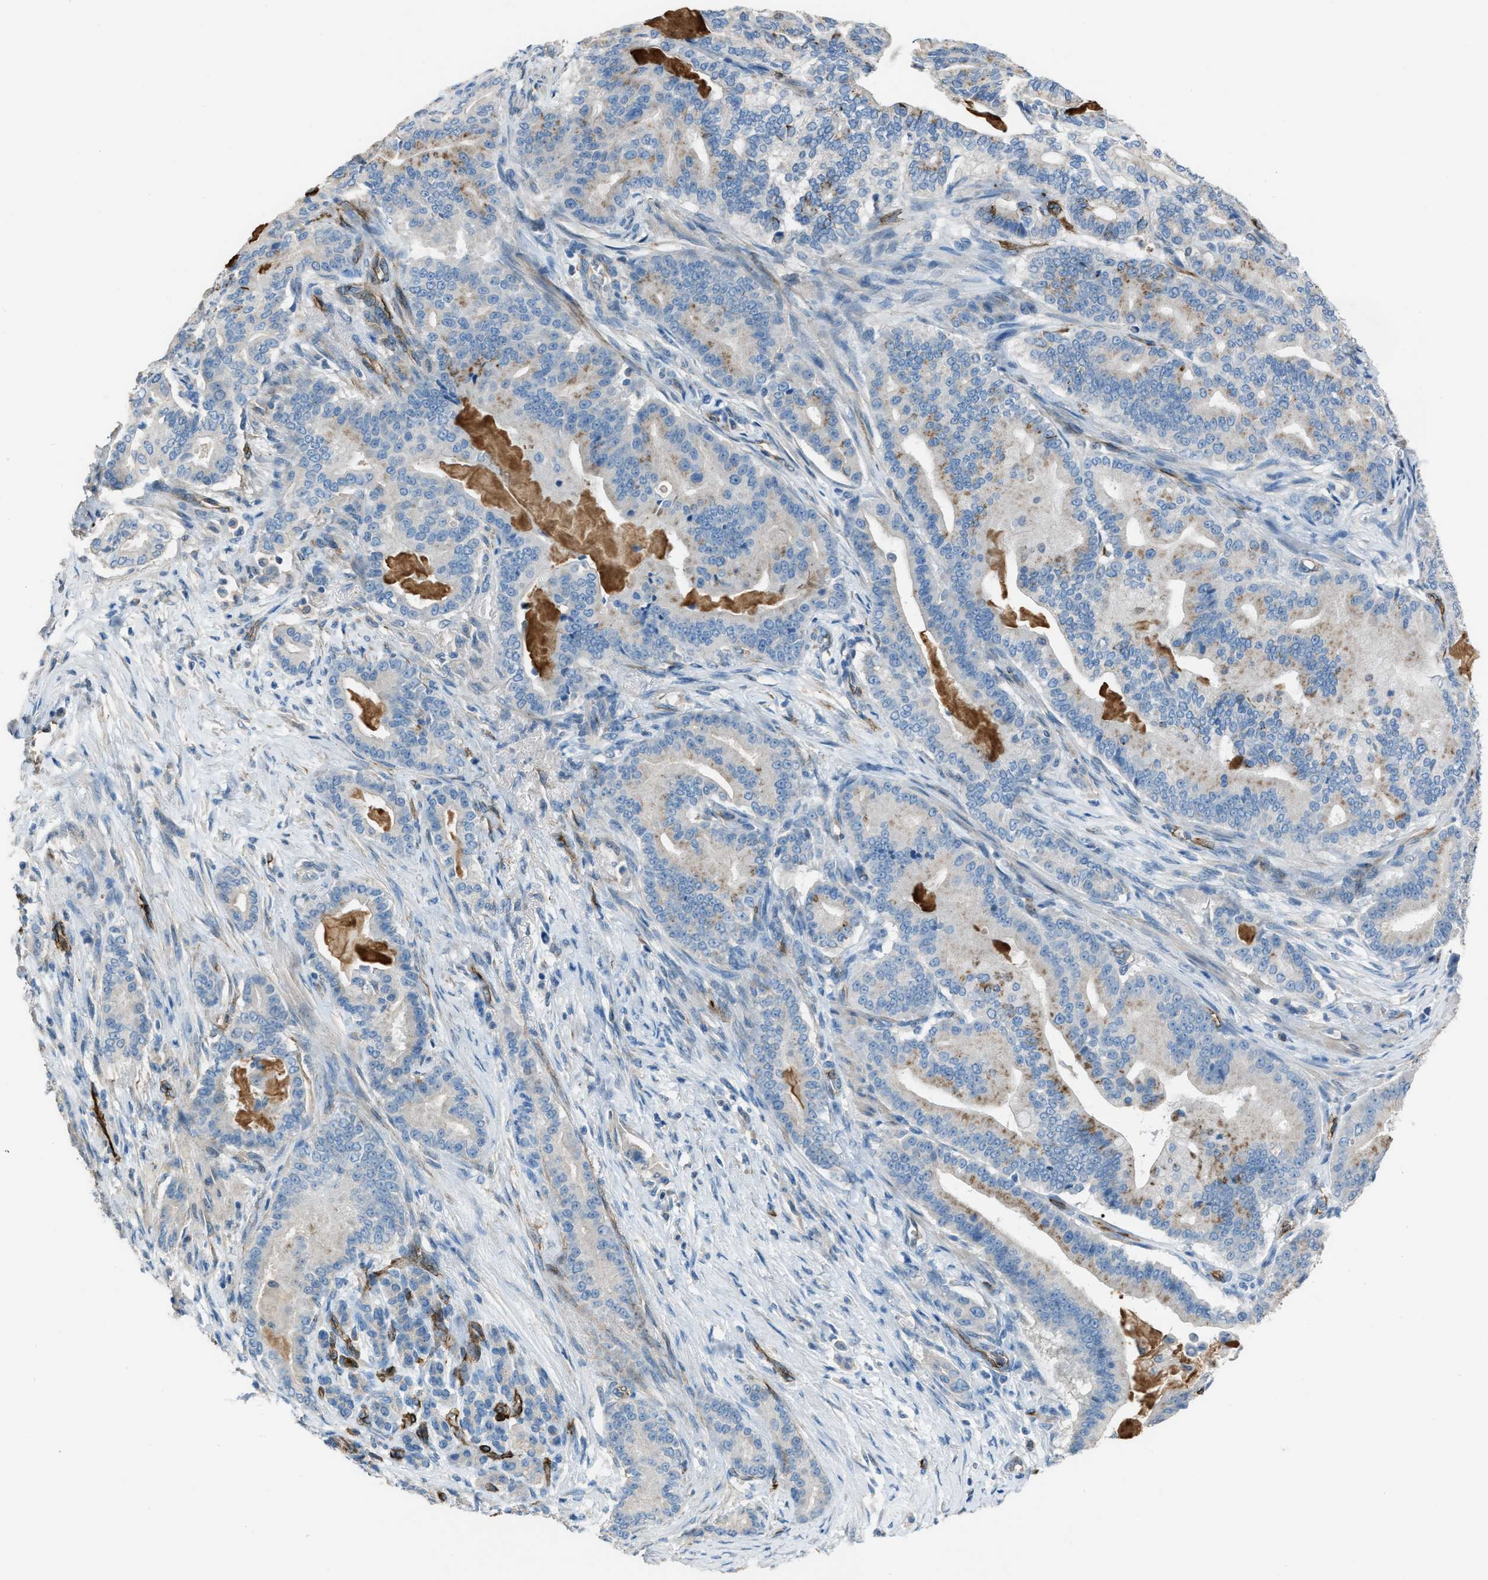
{"staining": {"intensity": "weak", "quantity": "<25%", "location": "cytoplasmic/membranous"}, "tissue": "pancreatic cancer", "cell_type": "Tumor cells", "image_type": "cancer", "snomed": [{"axis": "morphology", "description": "Normal tissue, NOS"}, {"axis": "morphology", "description": "Adenocarcinoma, NOS"}, {"axis": "topography", "description": "Pancreas"}], "caption": "Immunohistochemical staining of human pancreatic cancer (adenocarcinoma) shows no significant expression in tumor cells.", "gene": "SLC22A15", "patient": {"sex": "male", "age": 63}}